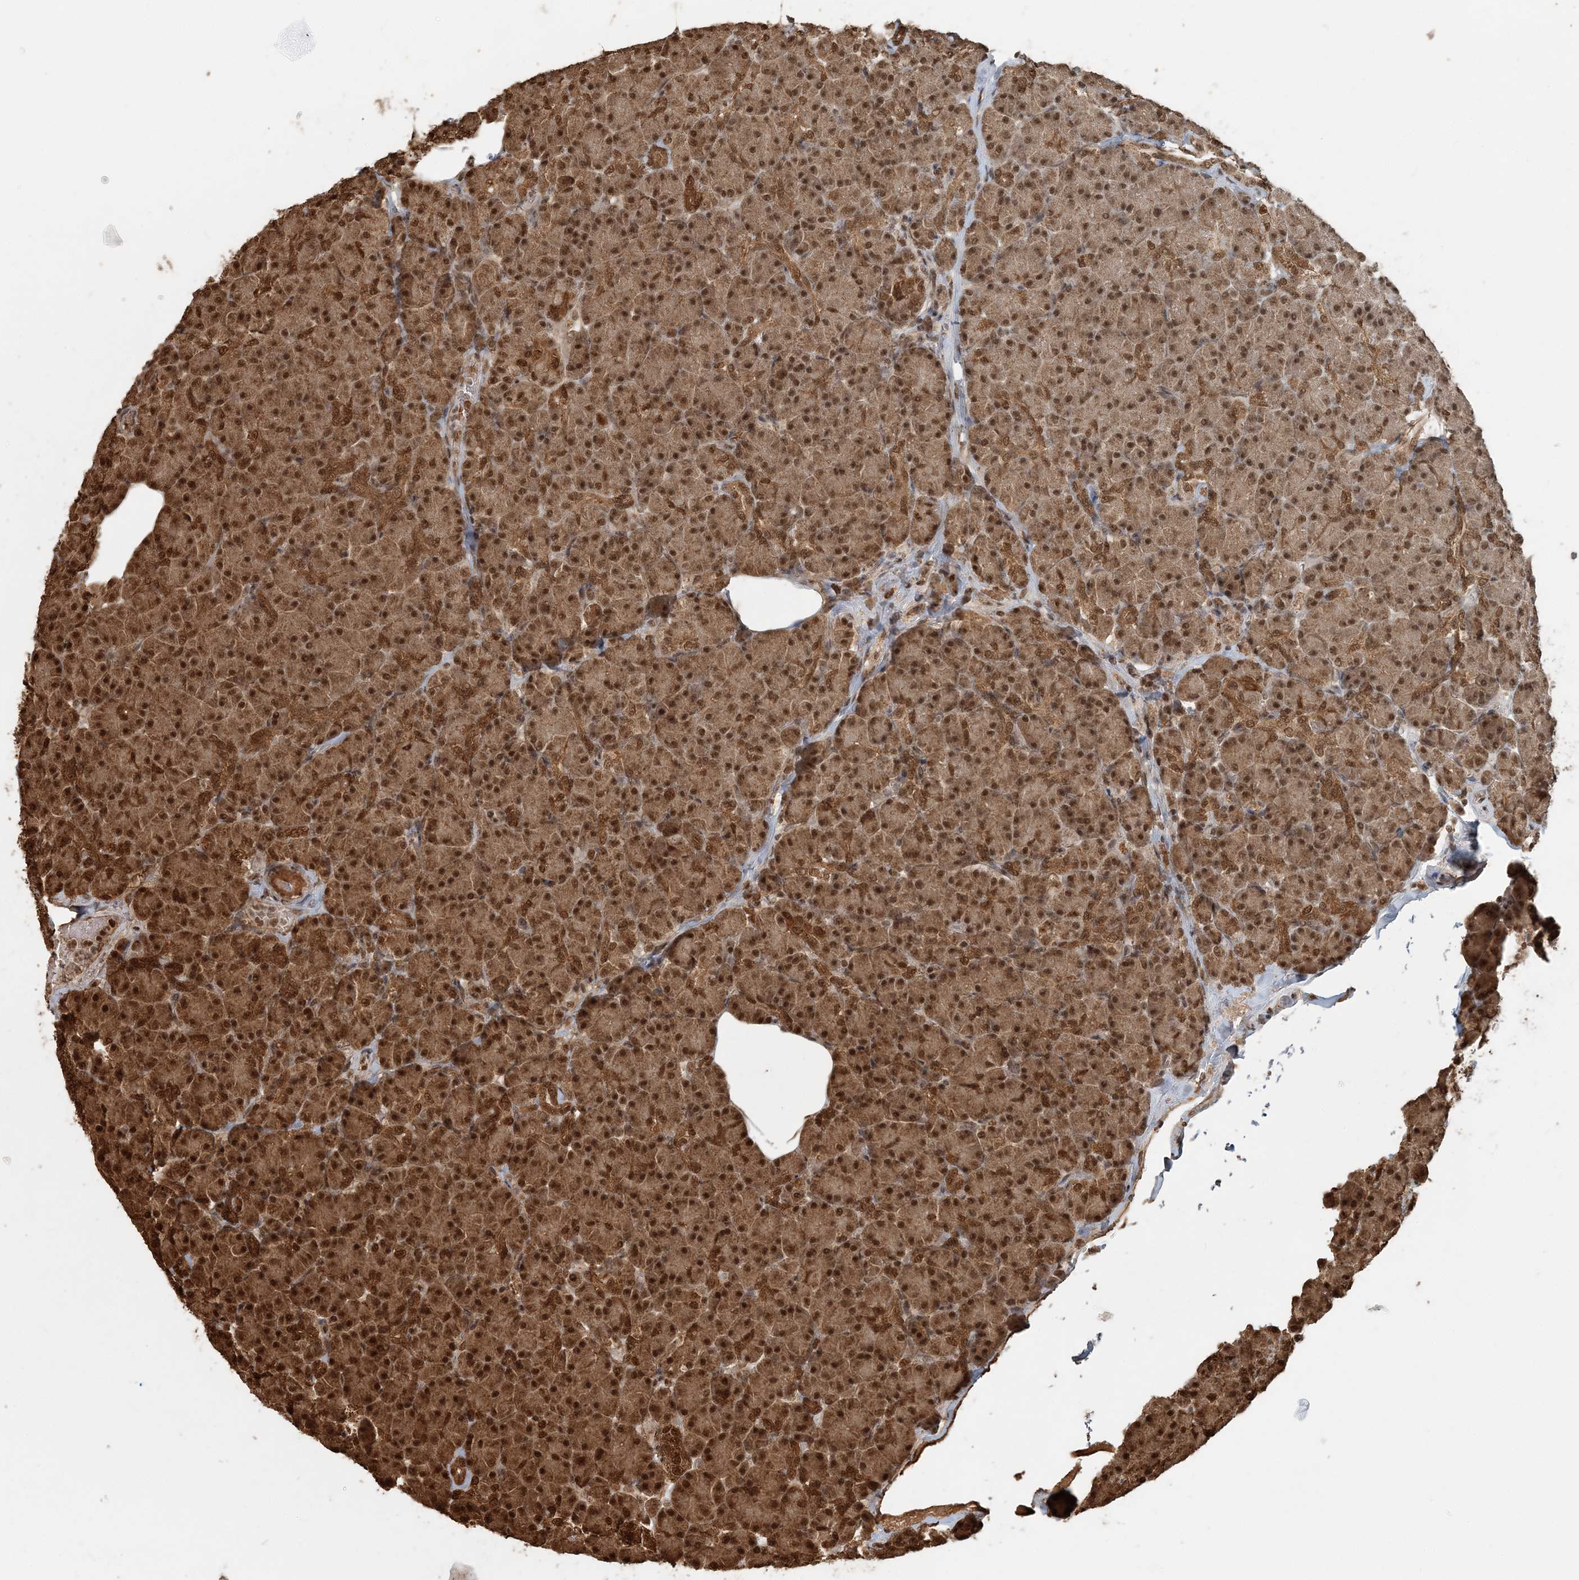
{"staining": {"intensity": "strong", "quantity": ">75%", "location": "cytoplasmic/membranous,nuclear"}, "tissue": "pancreas", "cell_type": "Exocrine glandular cells", "image_type": "normal", "snomed": [{"axis": "morphology", "description": "Normal tissue, NOS"}, {"axis": "topography", "description": "Pancreas"}], "caption": "Protein expression by immunohistochemistry shows strong cytoplasmic/membranous,nuclear staining in about >75% of exocrine glandular cells in unremarkable pancreas.", "gene": "ARHGAP35", "patient": {"sex": "female", "age": 43}}